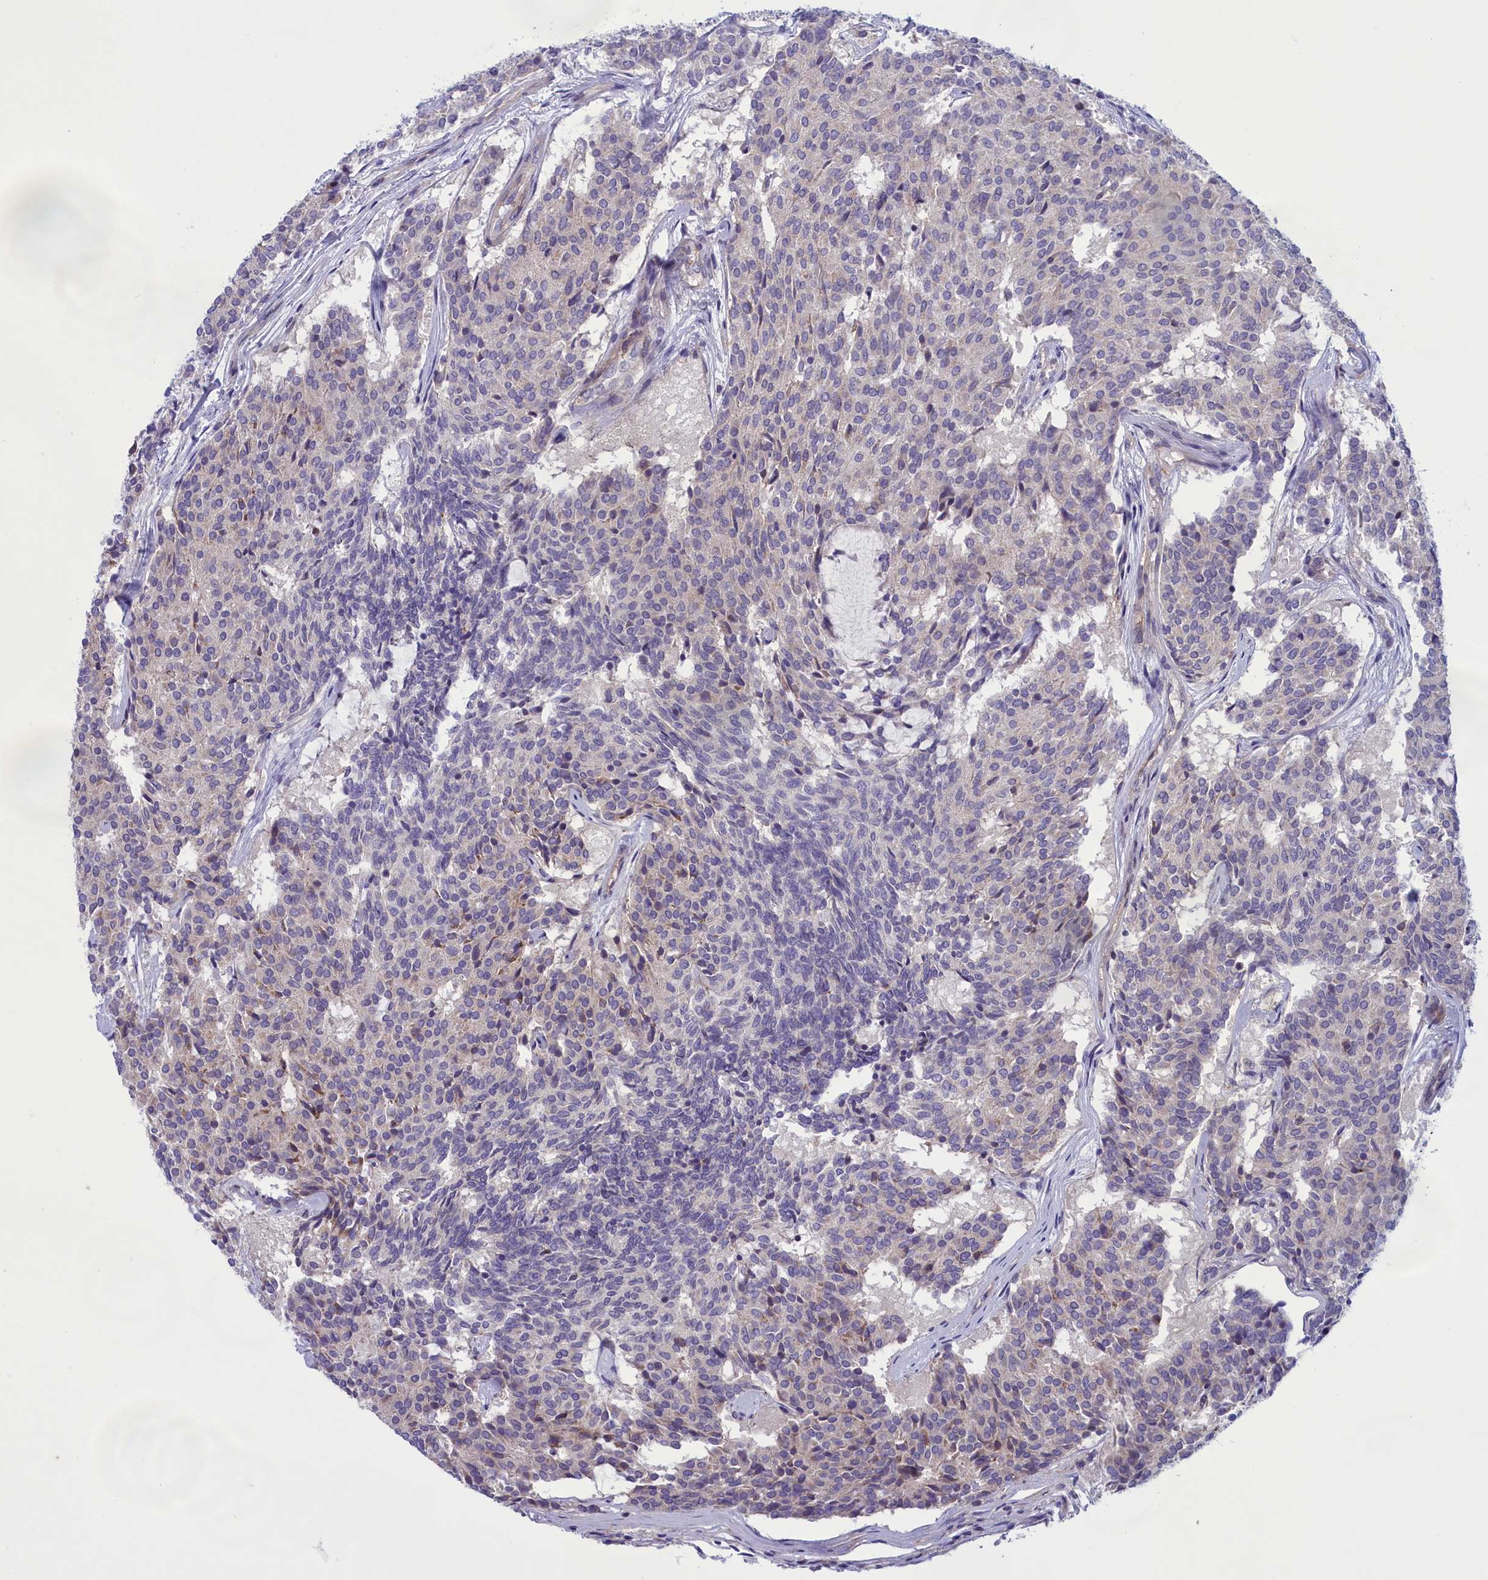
{"staining": {"intensity": "negative", "quantity": "none", "location": "none"}, "tissue": "carcinoid", "cell_type": "Tumor cells", "image_type": "cancer", "snomed": [{"axis": "morphology", "description": "Carcinoid, malignant, NOS"}, {"axis": "topography", "description": "Pancreas"}], "caption": "Protein analysis of carcinoid exhibits no significant positivity in tumor cells. (Brightfield microscopy of DAB IHC at high magnification).", "gene": "CORO2A", "patient": {"sex": "female", "age": 54}}